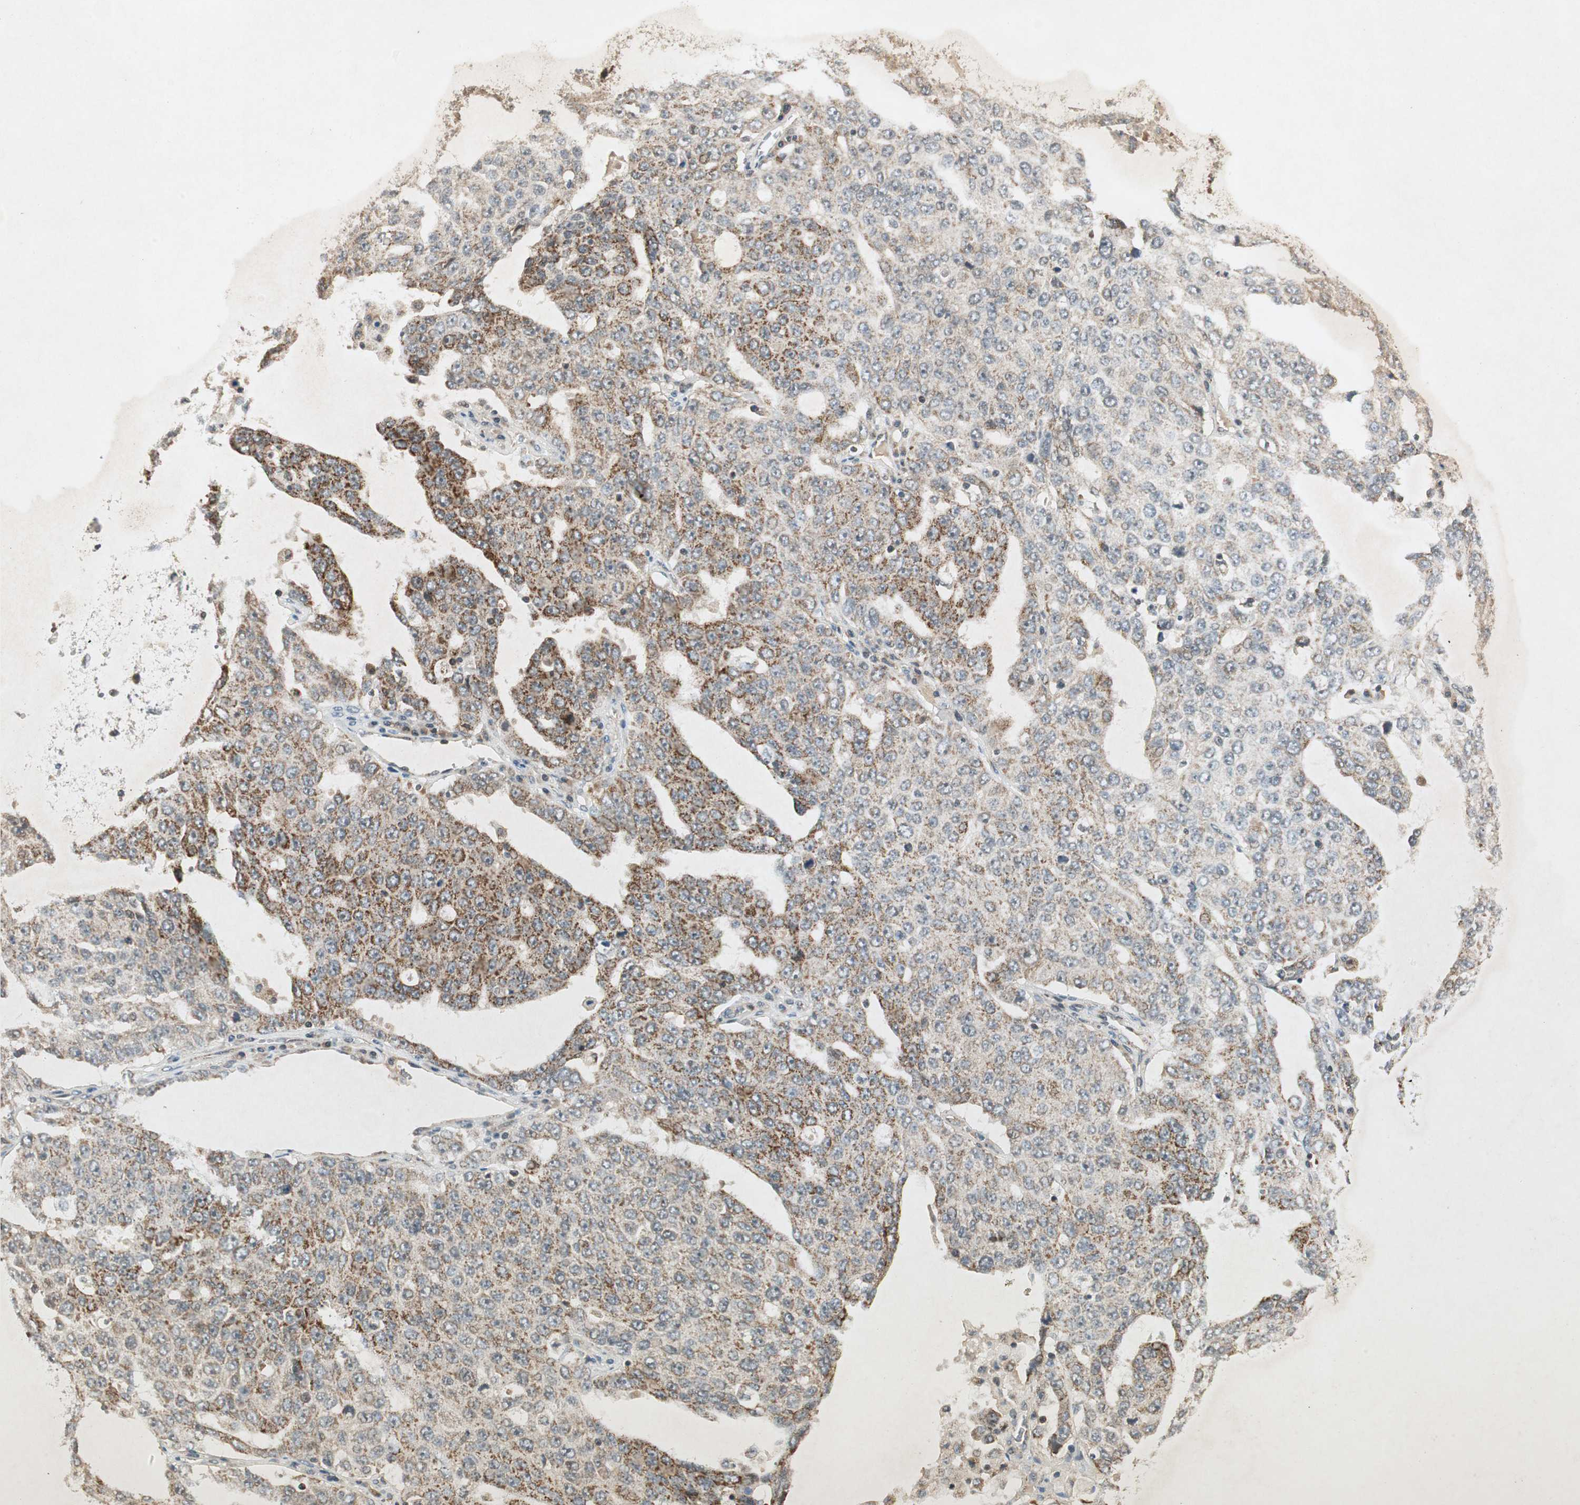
{"staining": {"intensity": "moderate", "quantity": "25%-75%", "location": "cytoplasmic/membranous"}, "tissue": "ovarian cancer", "cell_type": "Tumor cells", "image_type": "cancer", "snomed": [{"axis": "morphology", "description": "Carcinoma, endometroid"}, {"axis": "topography", "description": "Ovary"}], "caption": "Tumor cells reveal moderate cytoplasmic/membranous expression in approximately 25%-75% of cells in ovarian cancer.", "gene": "USP2", "patient": {"sex": "female", "age": 62}}